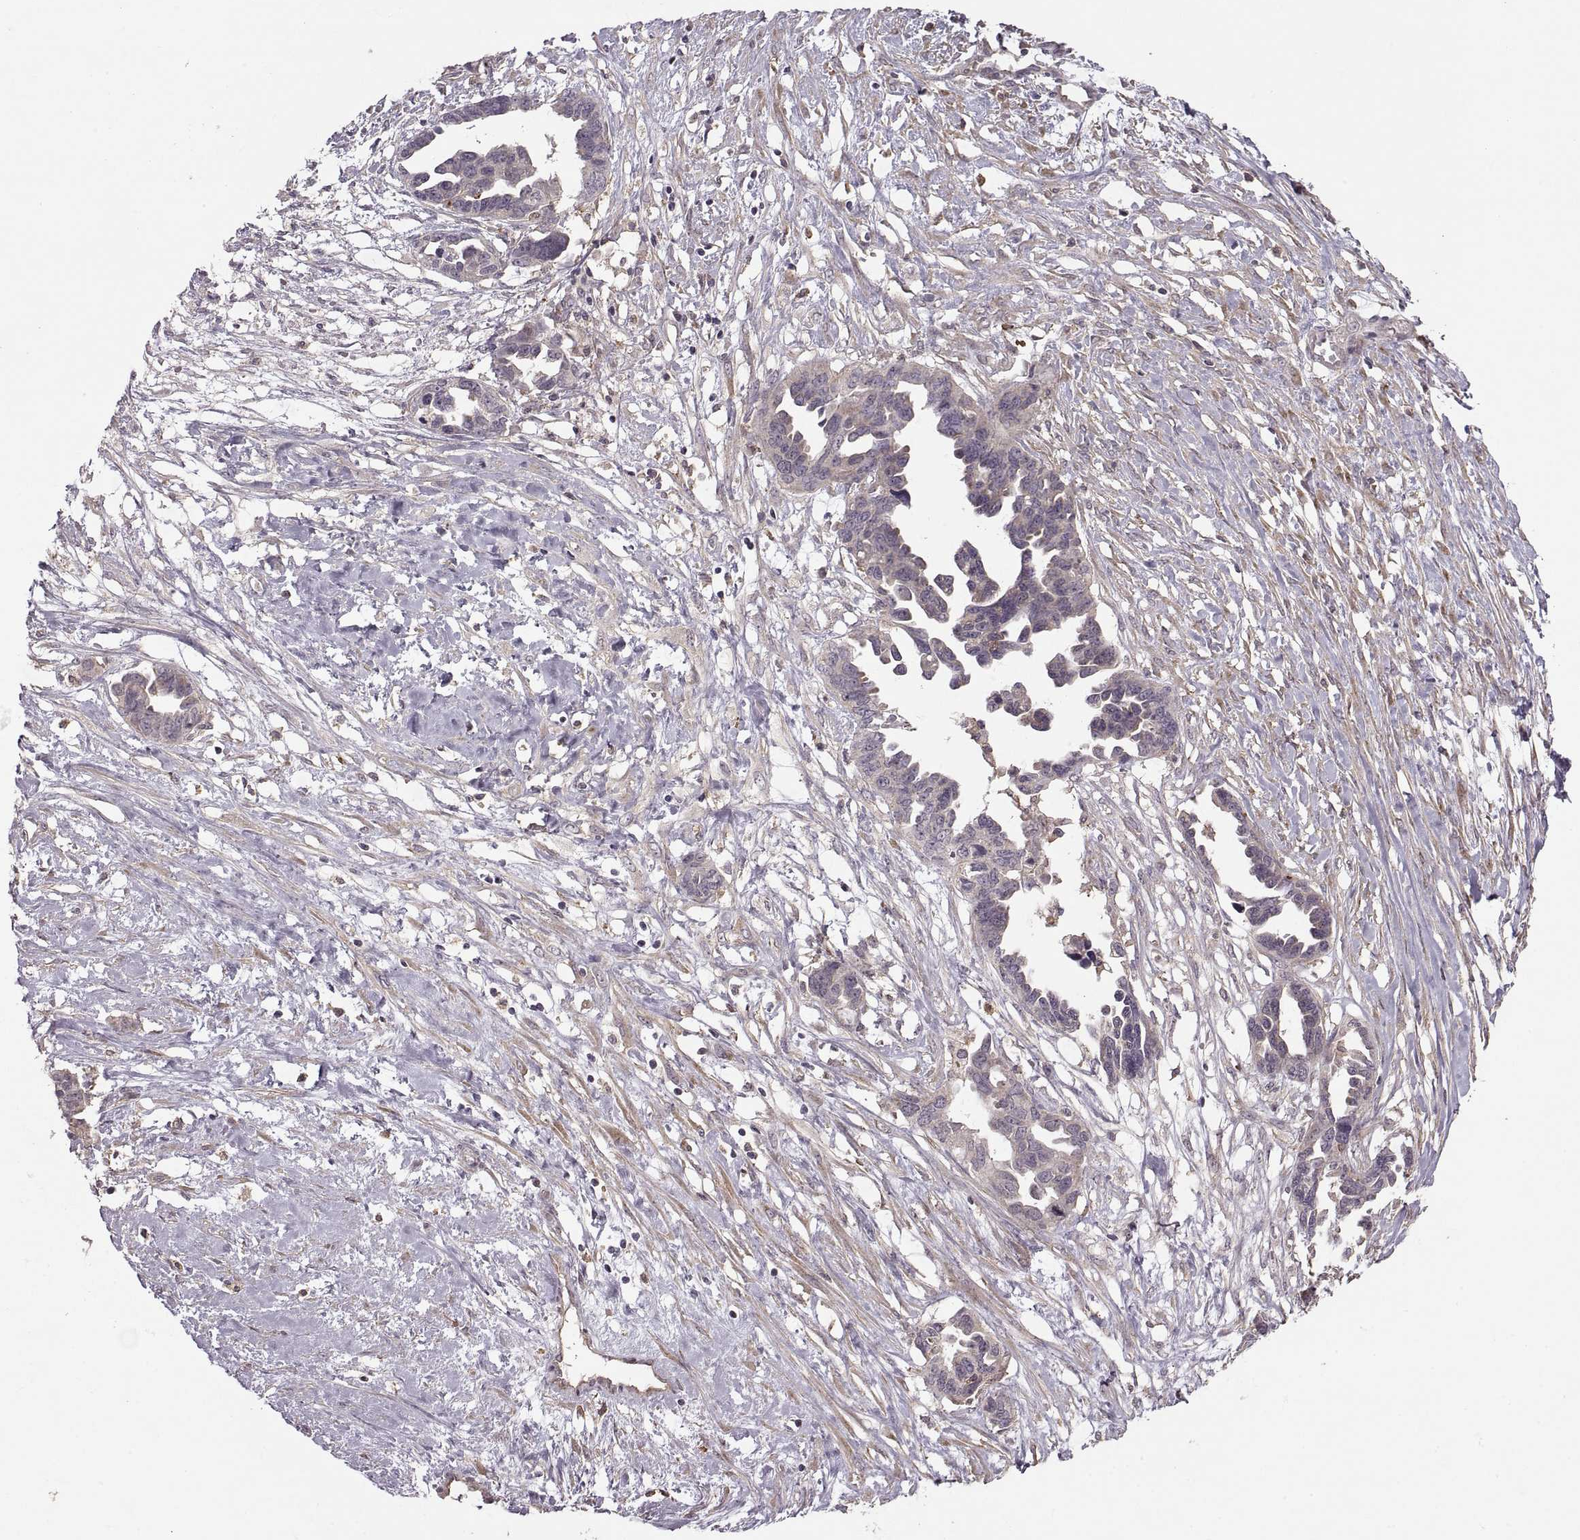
{"staining": {"intensity": "negative", "quantity": "none", "location": "none"}, "tissue": "ovarian cancer", "cell_type": "Tumor cells", "image_type": "cancer", "snomed": [{"axis": "morphology", "description": "Cystadenocarcinoma, serous, NOS"}, {"axis": "topography", "description": "Ovary"}], "caption": "Tumor cells are negative for brown protein staining in ovarian cancer (serous cystadenocarcinoma).", "gene": "PIERCE1", "patient": {"sex": "female", "age": 69}}